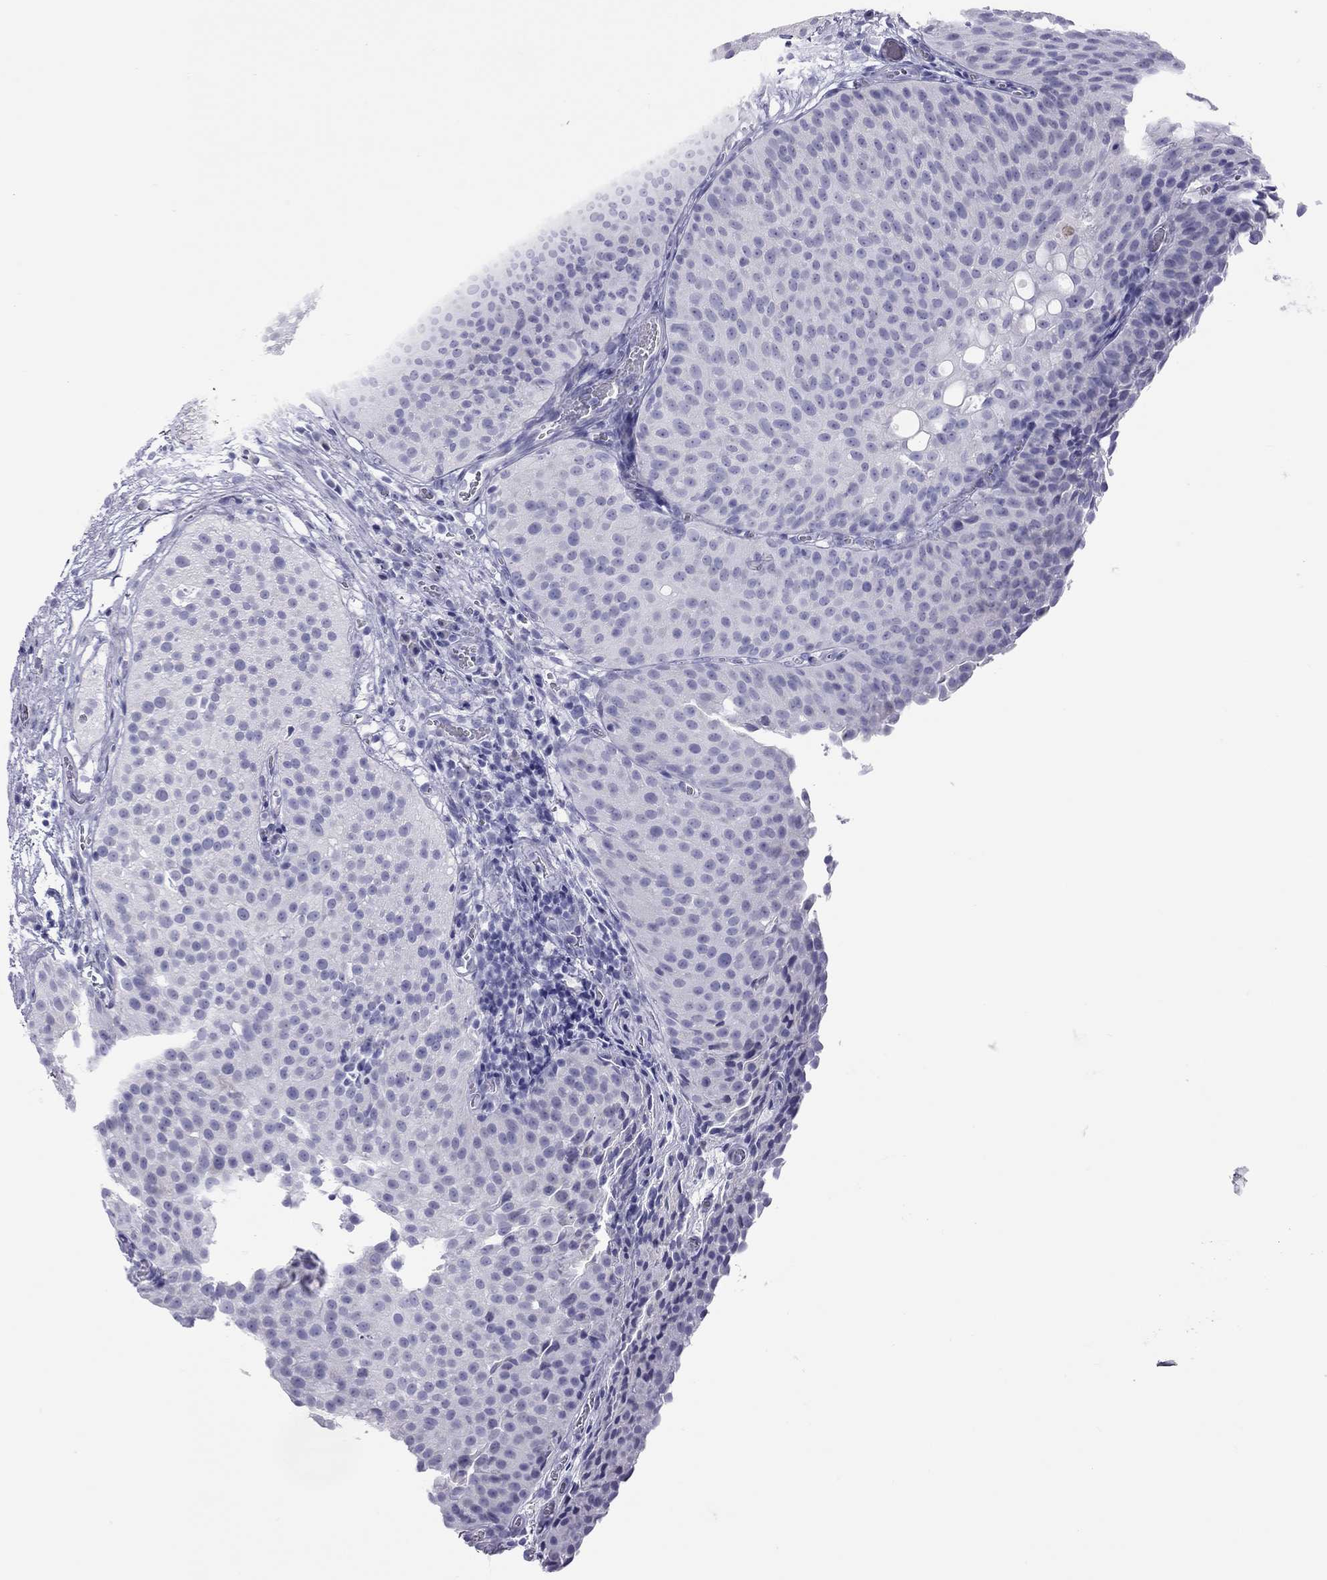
{"staining": {"intensity": "negative", "quantity": "none", "location": "none"}, "tissue": "urothelial cancer", "cell_type": "Tumor cells", "image_type": "cancer", "snomed": [{"axis": "morphology", "description": "Urothelial carcinoma, Low grade"}, {"axis": "topography", "description": "Urinary bladder"}], "caption": "This is a image of IHC staining of urothelial cancer, which shows no staining in tumor cells.", "gene": "STAG3", "patient": {"sex": "male", "age": 80}}